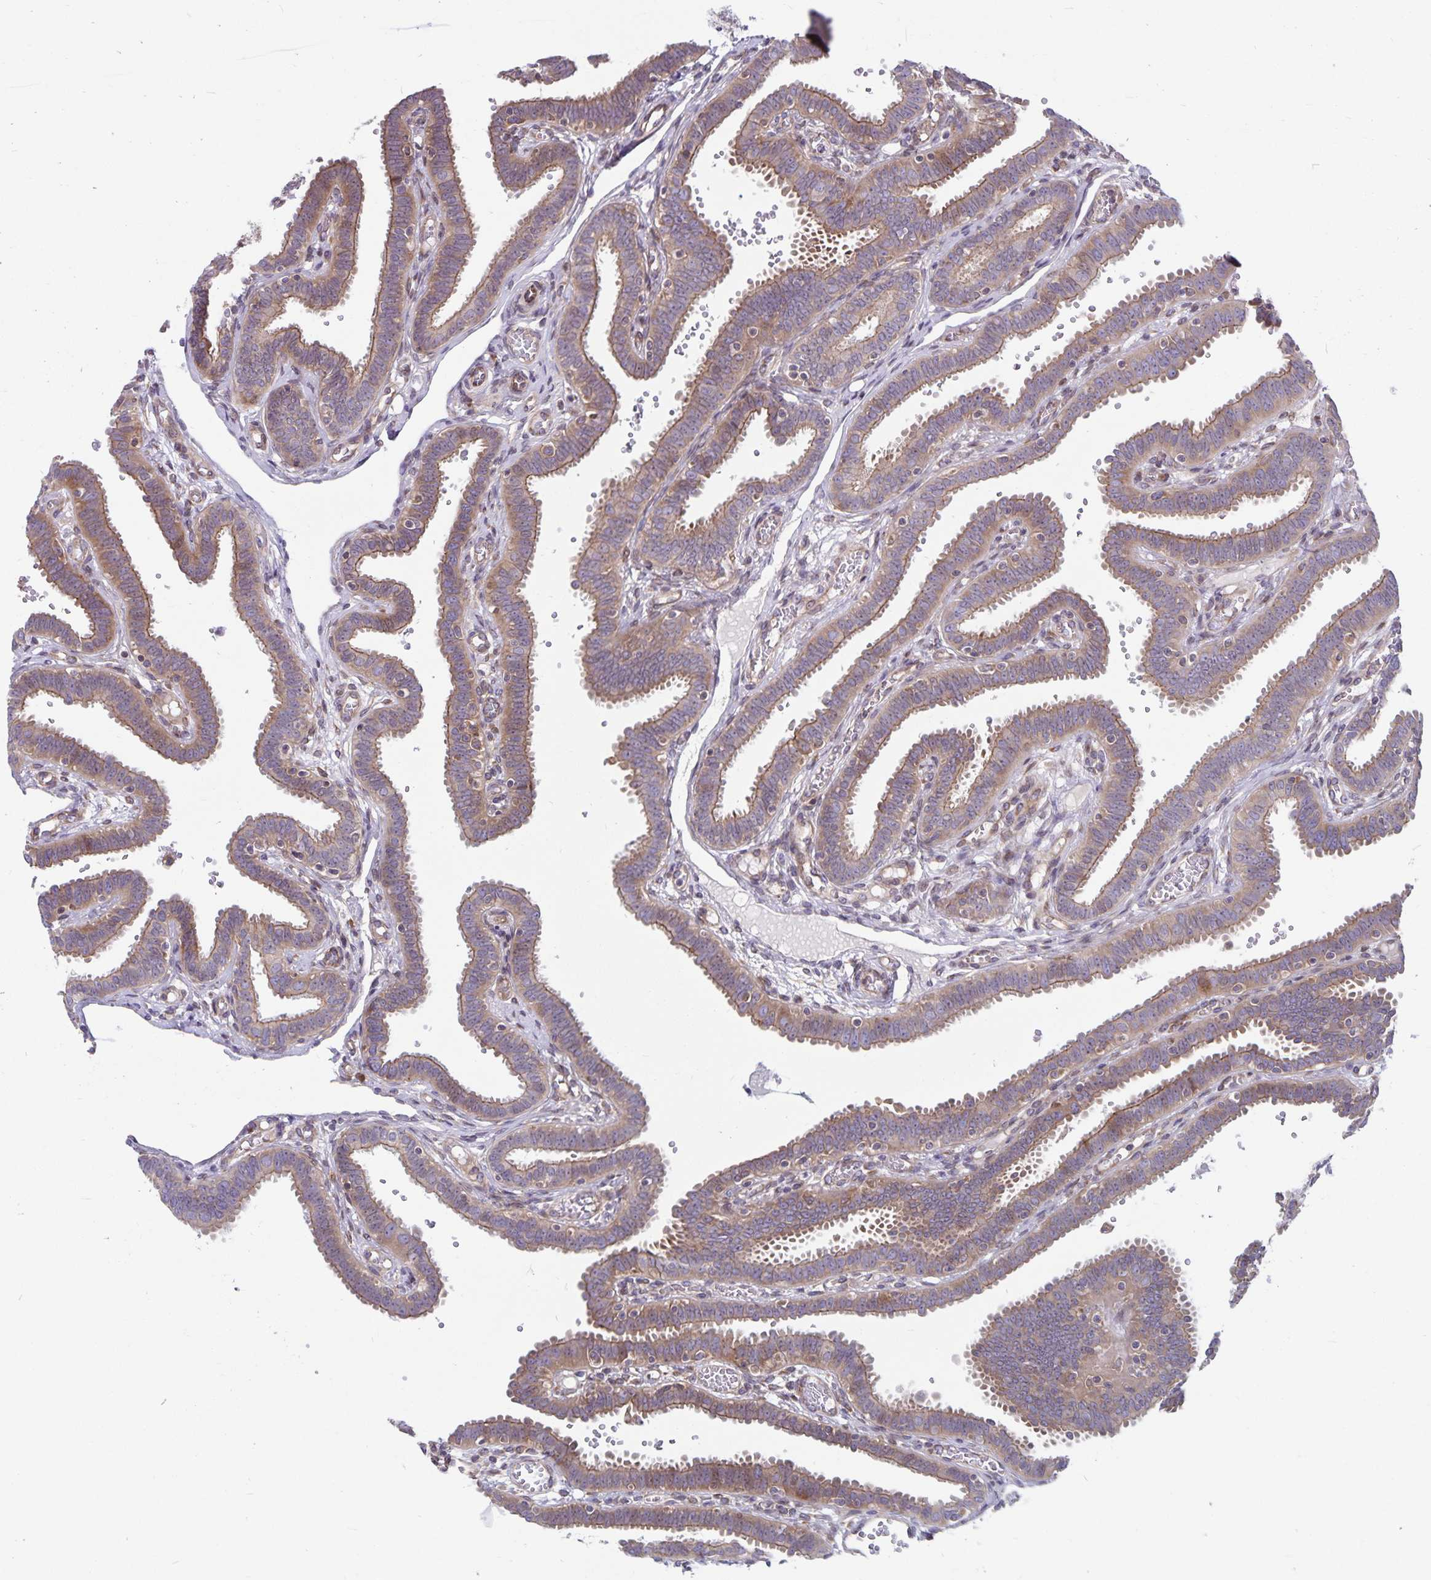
{"staining": {"intensity": "moderate", "quantity": ">75%", "location": "cytoplasmic/membranous"}, "tissue": "fallopian tube", "cell_type": "Glandular cells", "image_type": "normal", "snomed": [{"axis": "morphology", "description": "Normal tissue, NOS"}, {"axis": "topography", "description": "Fallopian tube"}], "caption": "Protein staining of normal fallopian tube displays moderate cytoplasmic/membranous staining in about >75% of glandular cells. (Stains: DAB in brown, nuclei in blue, Microscopy: brightfield microscopy at high magnification).", "gene": "SEC62", "patient": {"sex": "female", "age": 37}}